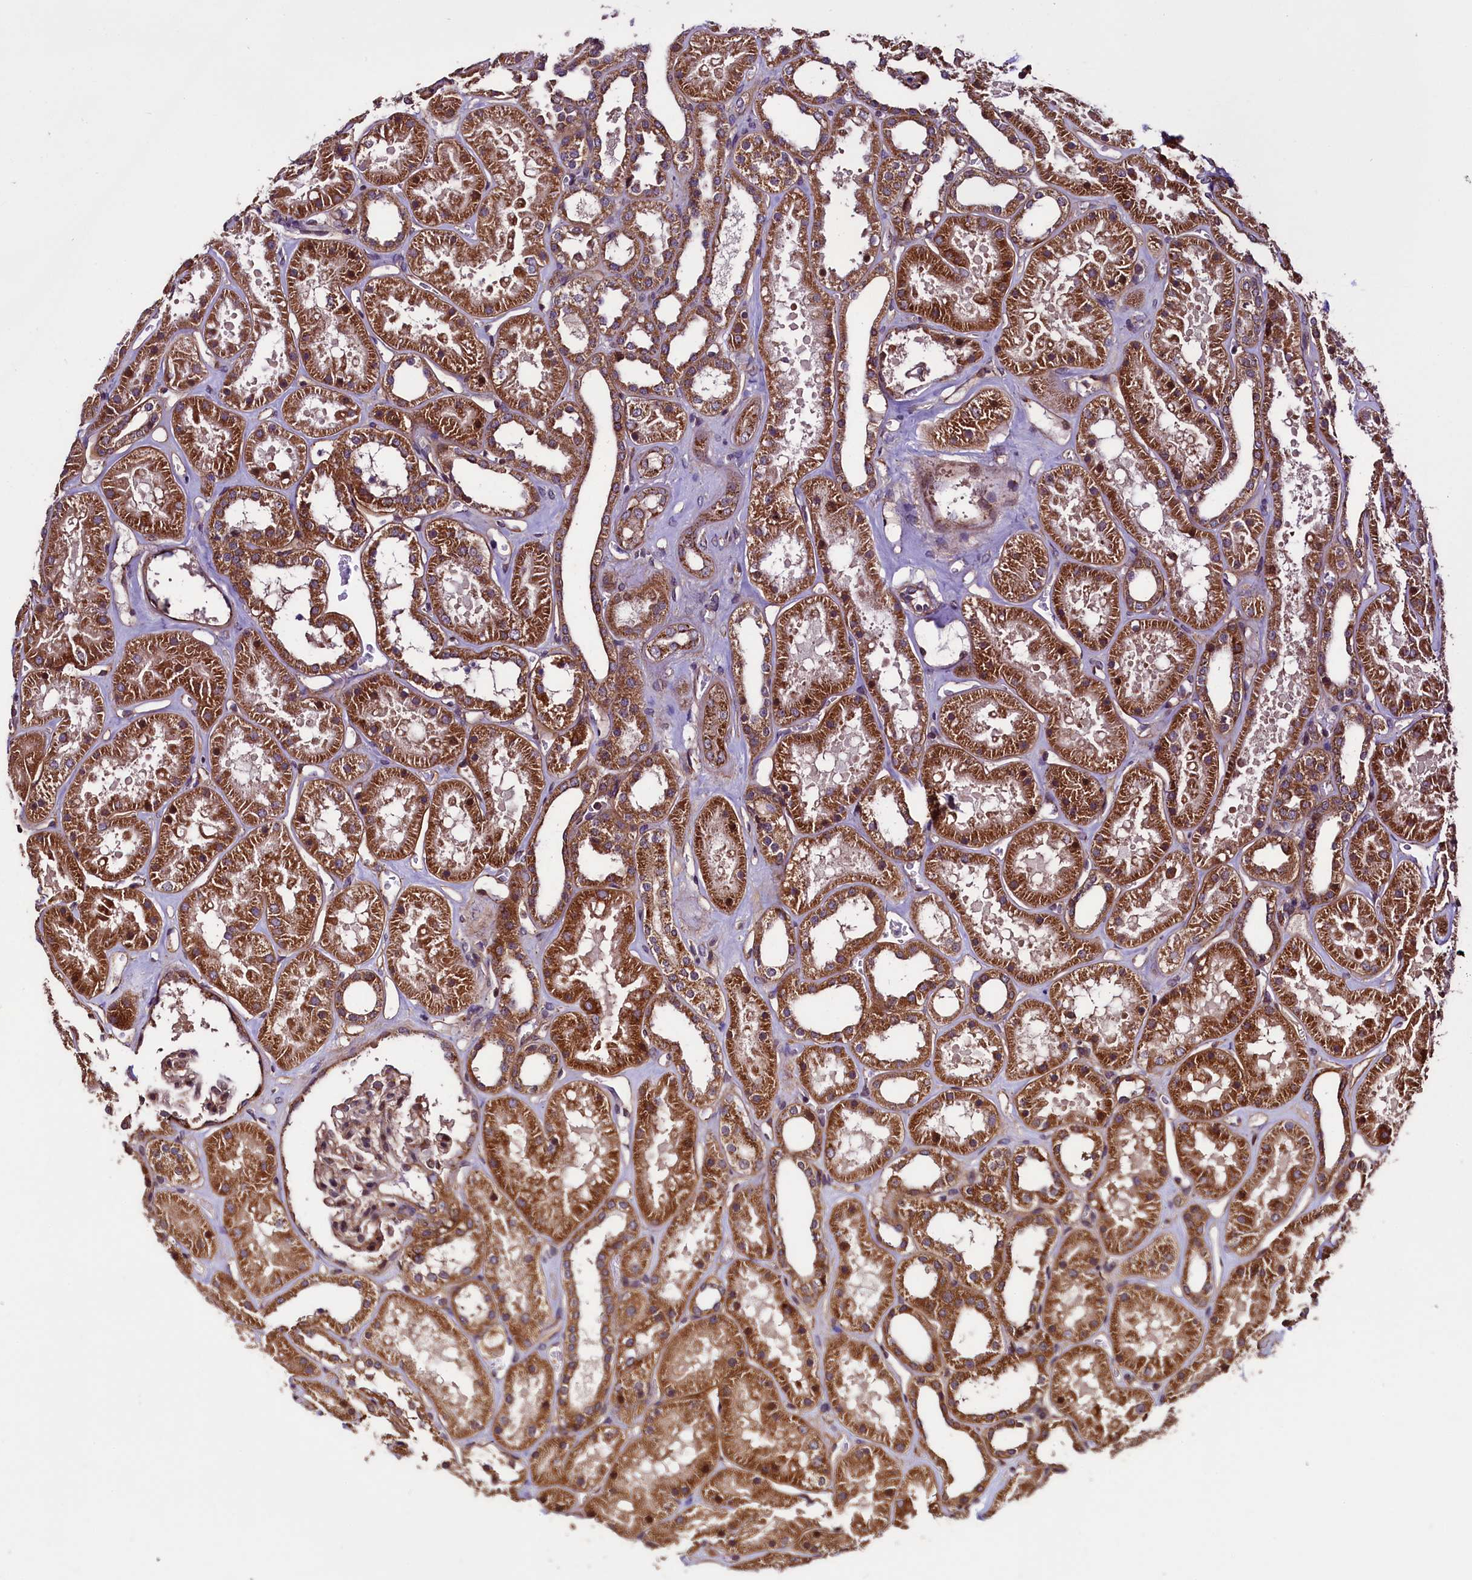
{"staining": {"intensity": "moderate", "quantity": ">75%", "location": "cytoplasmic/membranous"}, "tissue": "kidney", "cell_type": "Cells in glomeruli", "image_type": "normal", "snomed": [{"axis": "morphology", "description": "Normal tissue, NOS"}, {"axis": "topography", "description": "Kidney"}], "caption": "A medium amount of moderate cytoplasmic/membranous expression is identified in about >75% of cells in glomeruli in unremarkable kidney. Using DAB (brown) and hematoxylin (blue) stains, captured at high magnification using brightfield microscopy.", "gene": "RBFA", "patient": {"sex": "female", "age": 41}}